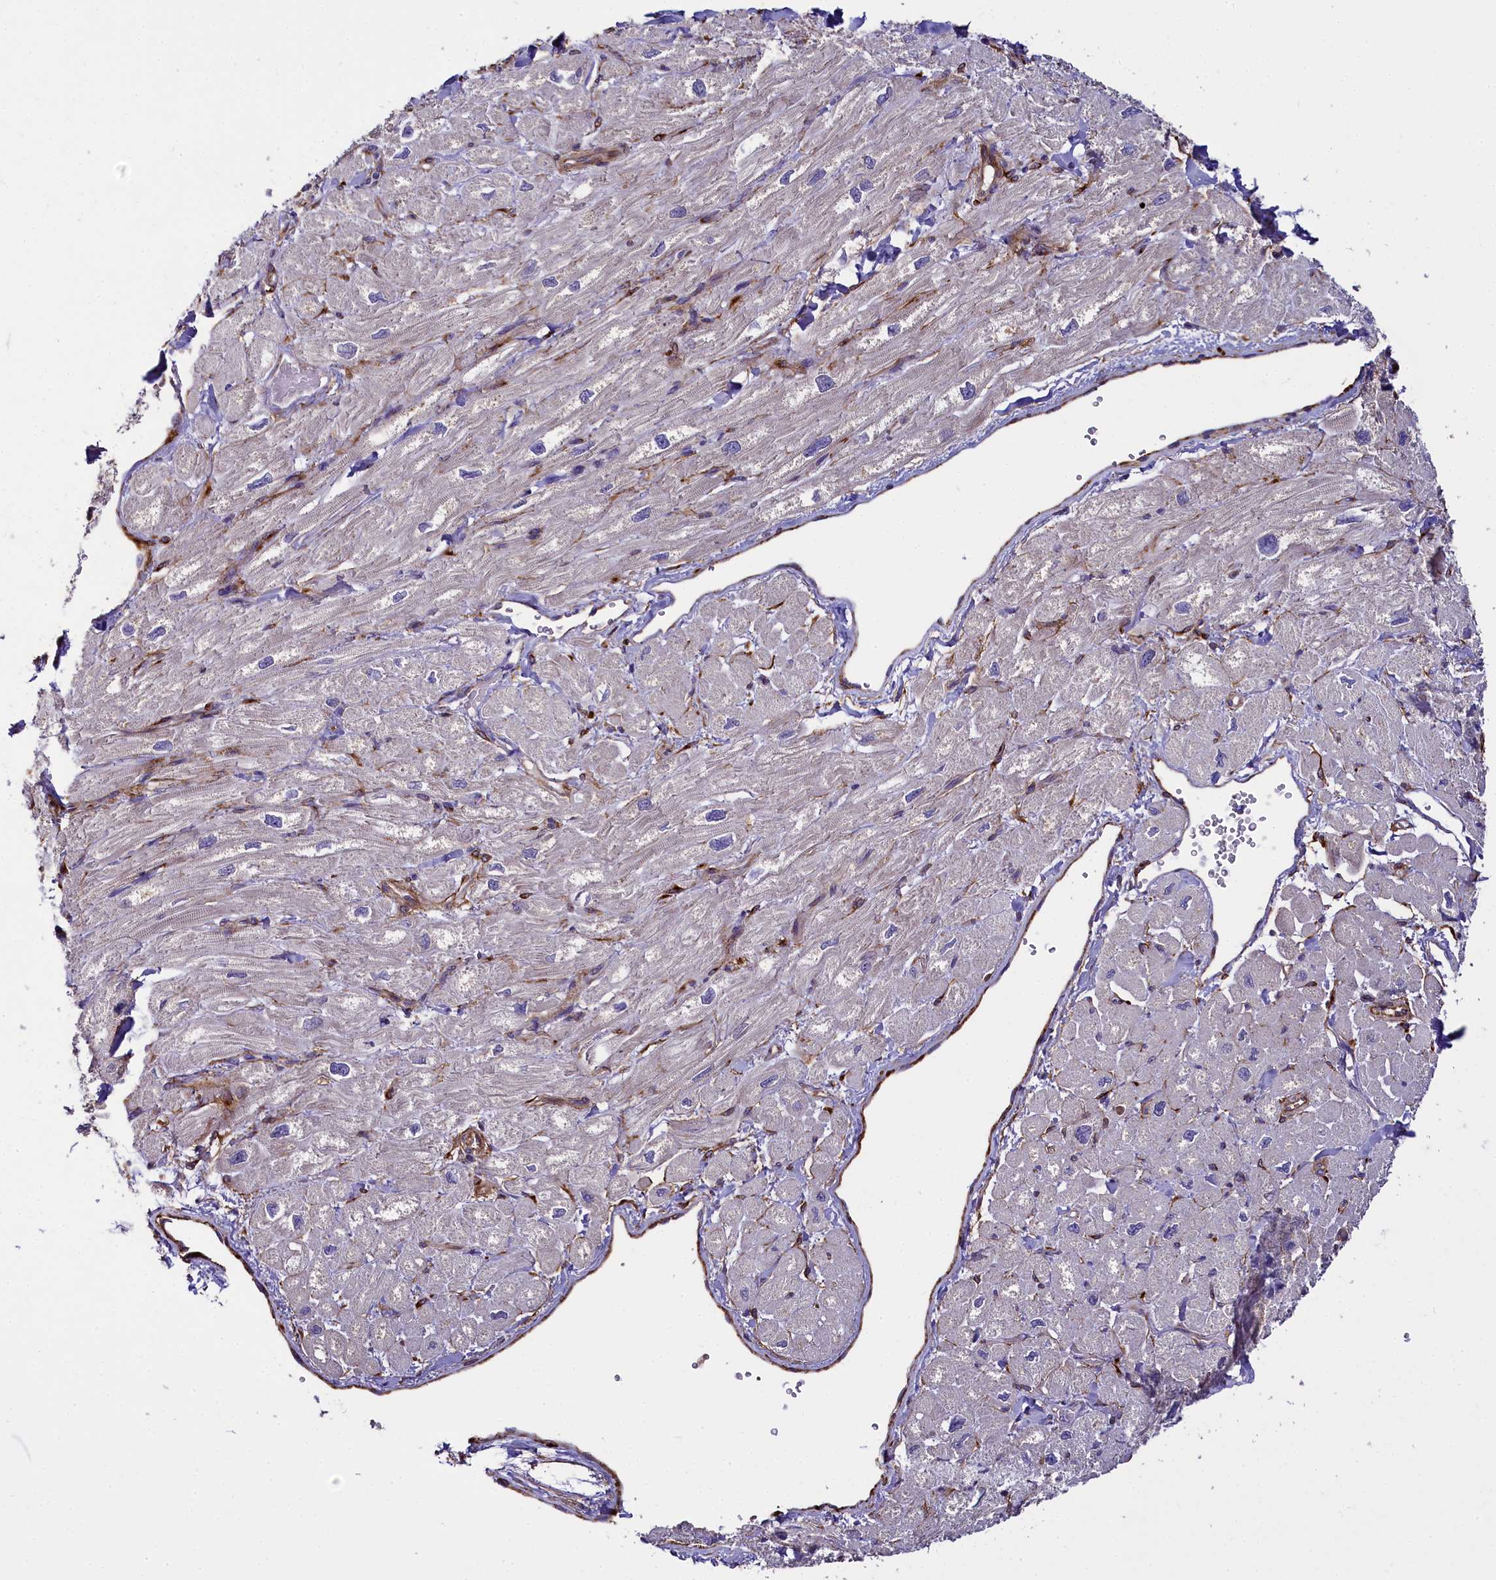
{"staining": {"intensity": "moderate", "quantity": "<25%", "location": "cytoplasmic/membranous"}, "tissue": "heart muscle", "cell_type": "Cardiomyocytes", "image_type": "normal", "snomed": [{"axis": "morphology", "description": "Normal tissue, NOS"}, {"axis": "topography", "description": "Heart"}], "caption": "Brown immunohistochemical staining in benign human heart muscle demonstrates moderate cytoplasmic/membranous staining in approximately <25% of cardiomyocytes.", "gene": "MRC2", "patient": {"sex": "male", "age": 65}}